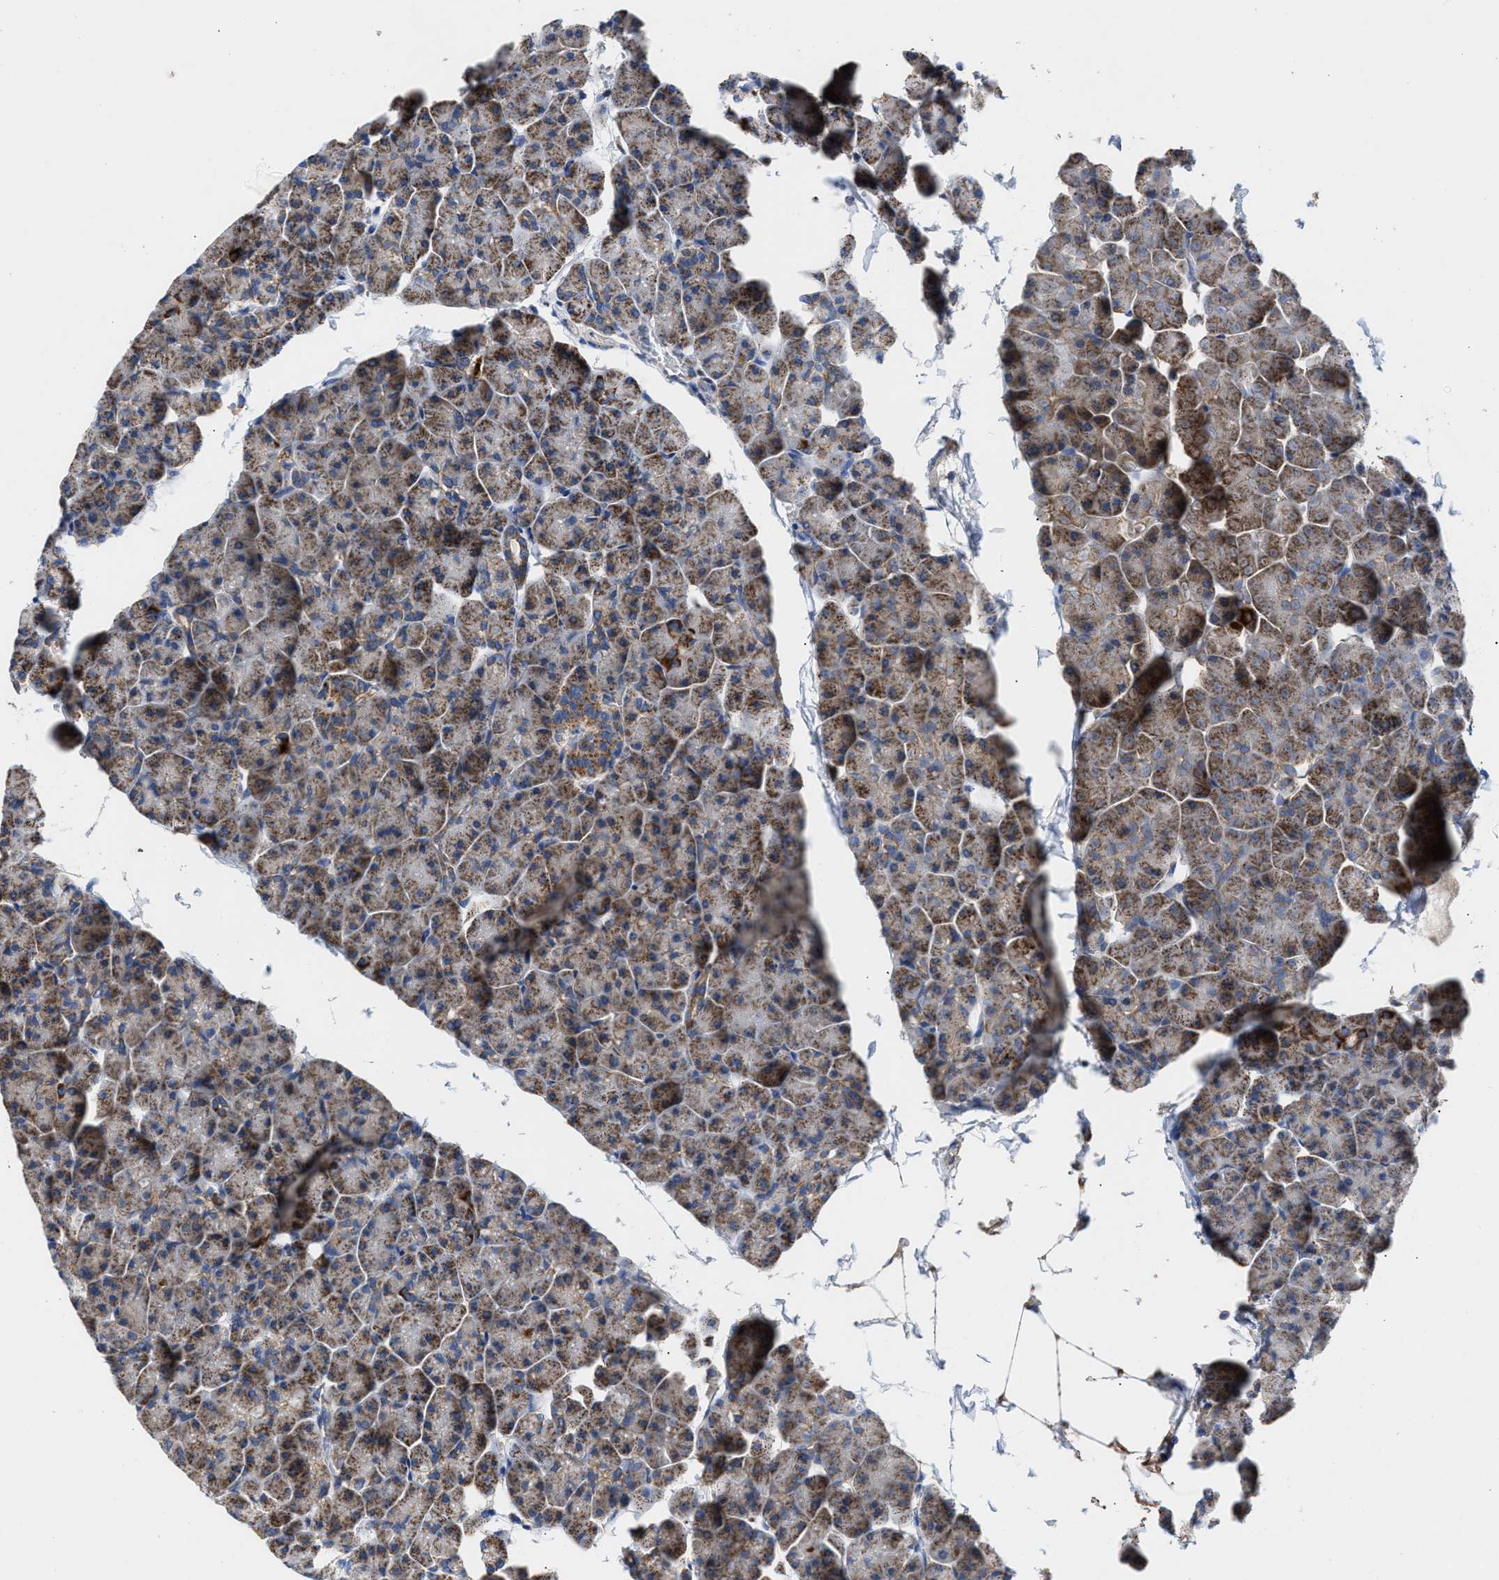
{"staining": {"intensity": "moderate", "quantity": ">75%", "location": "cytoplasmic/membranous"}, "tissue": "pancreas", "cell_type": "Exocrine glandular cells", "image_type": "normal", "snomed": [{"axis": "morphology", "description": "Normal tissue, NOS"}, {"axis": "topography", "description": "Pancreas"}], "caption": "DAB immunohistochemical staining of normal pancreas exhibits moderate cytoplasmic/membranous protein expression in about >75% of exocrine glandular cells. The protein is shown in brown color, while the nuclei are stained blue.", "gene": "MECR", "patient": {"sex": "male", "age": 35}}